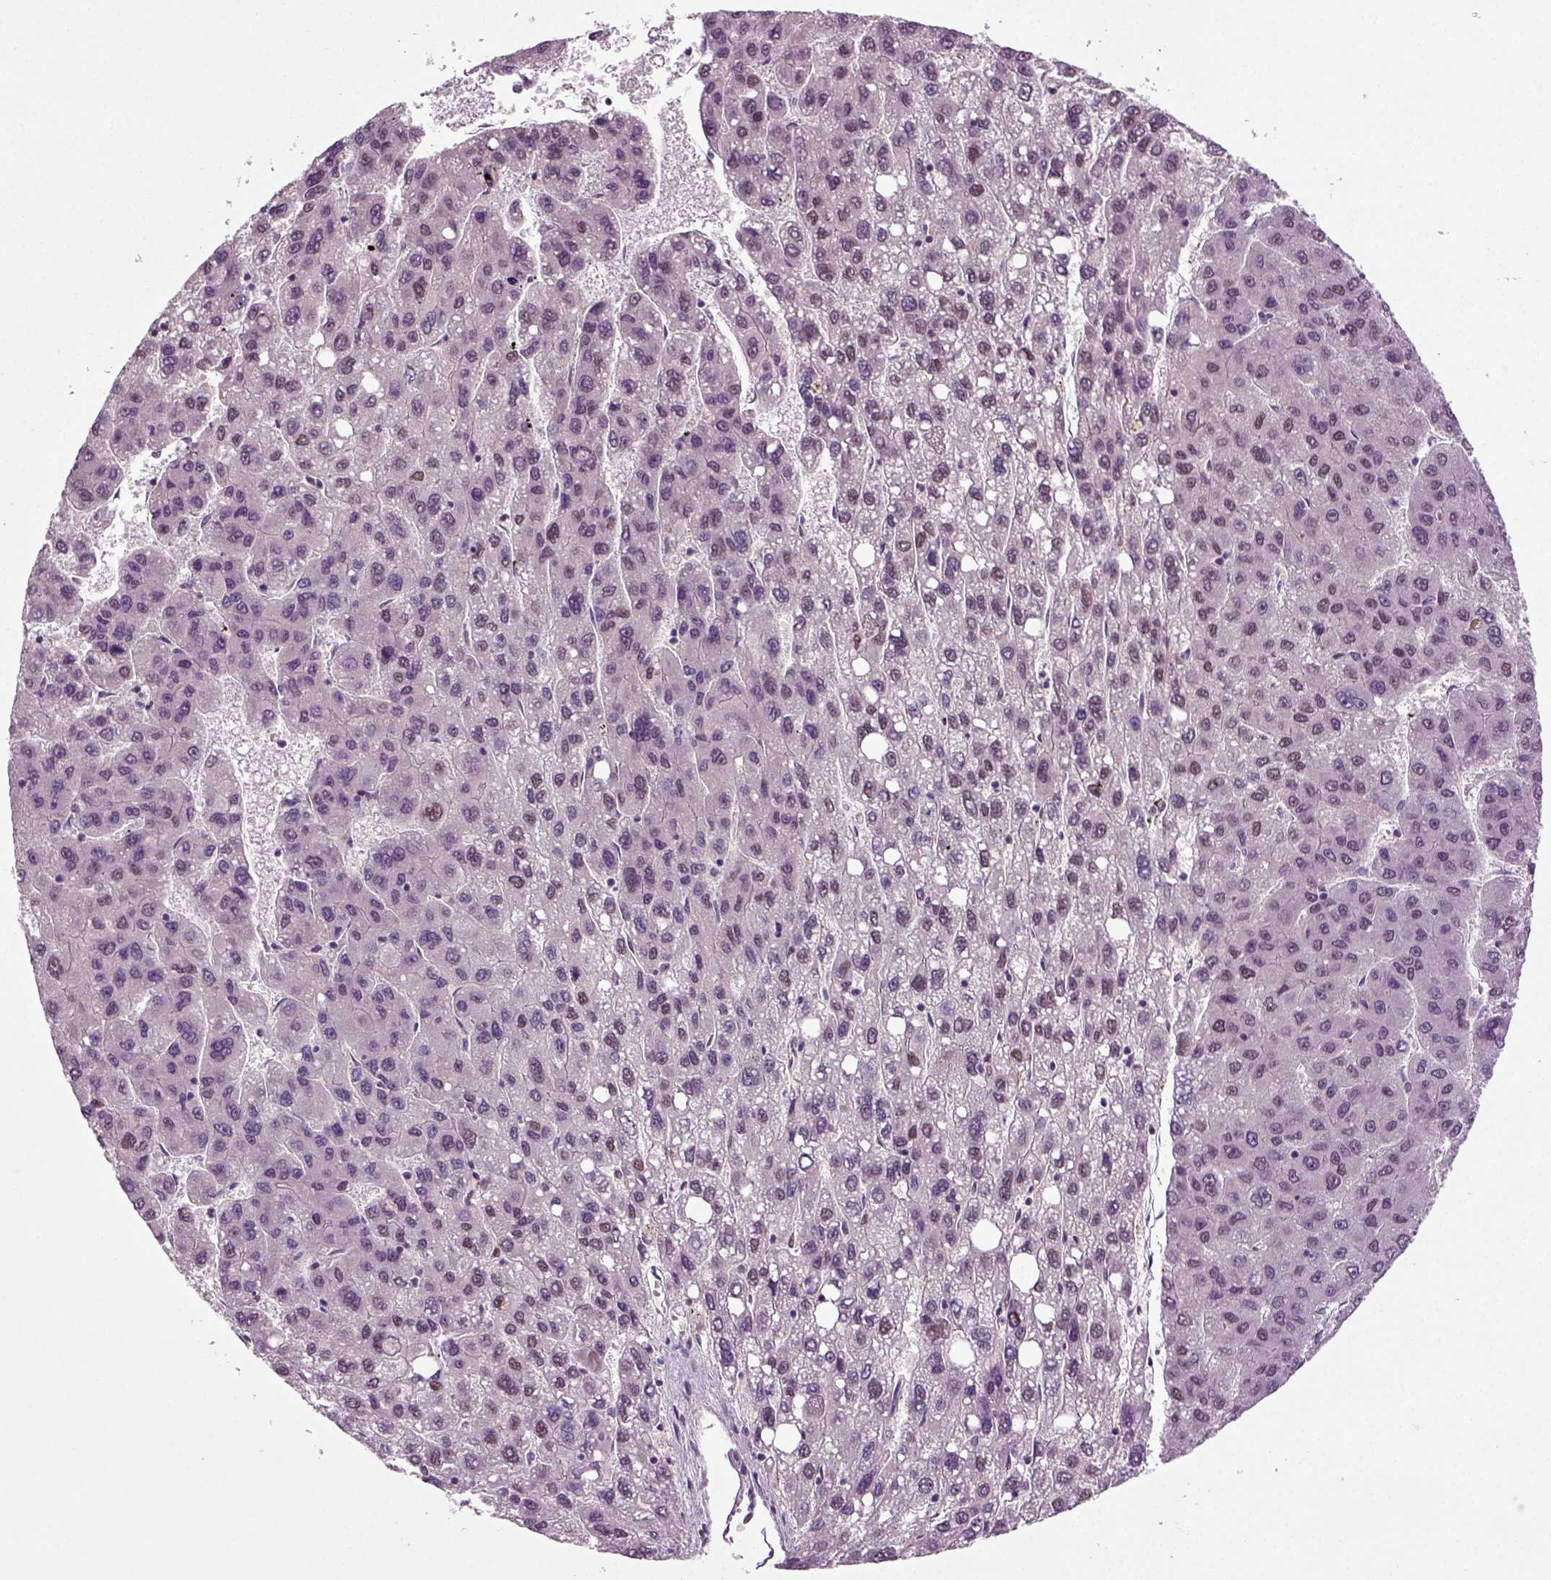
{"staining": {"intensity": "negative", "quantity": "none", "location": "none"}, "tissue": "liver cancer", "cell_type": "Tumor cells", "image_type": "cancer", "snomed": [{"axis": "morphology", "description": "Carcinoma, Hepatocellular, NOS"}, {"axis": "topography", "description": "Liver"}], "caption": "IHC histopathology image of human hepatocellular carcinoma (liver) stained for a protein (brown), which demonstrates no positivity in tumor cells.", "gene": "RCOR3", "patient": {"sex": "female", "age": 82}}